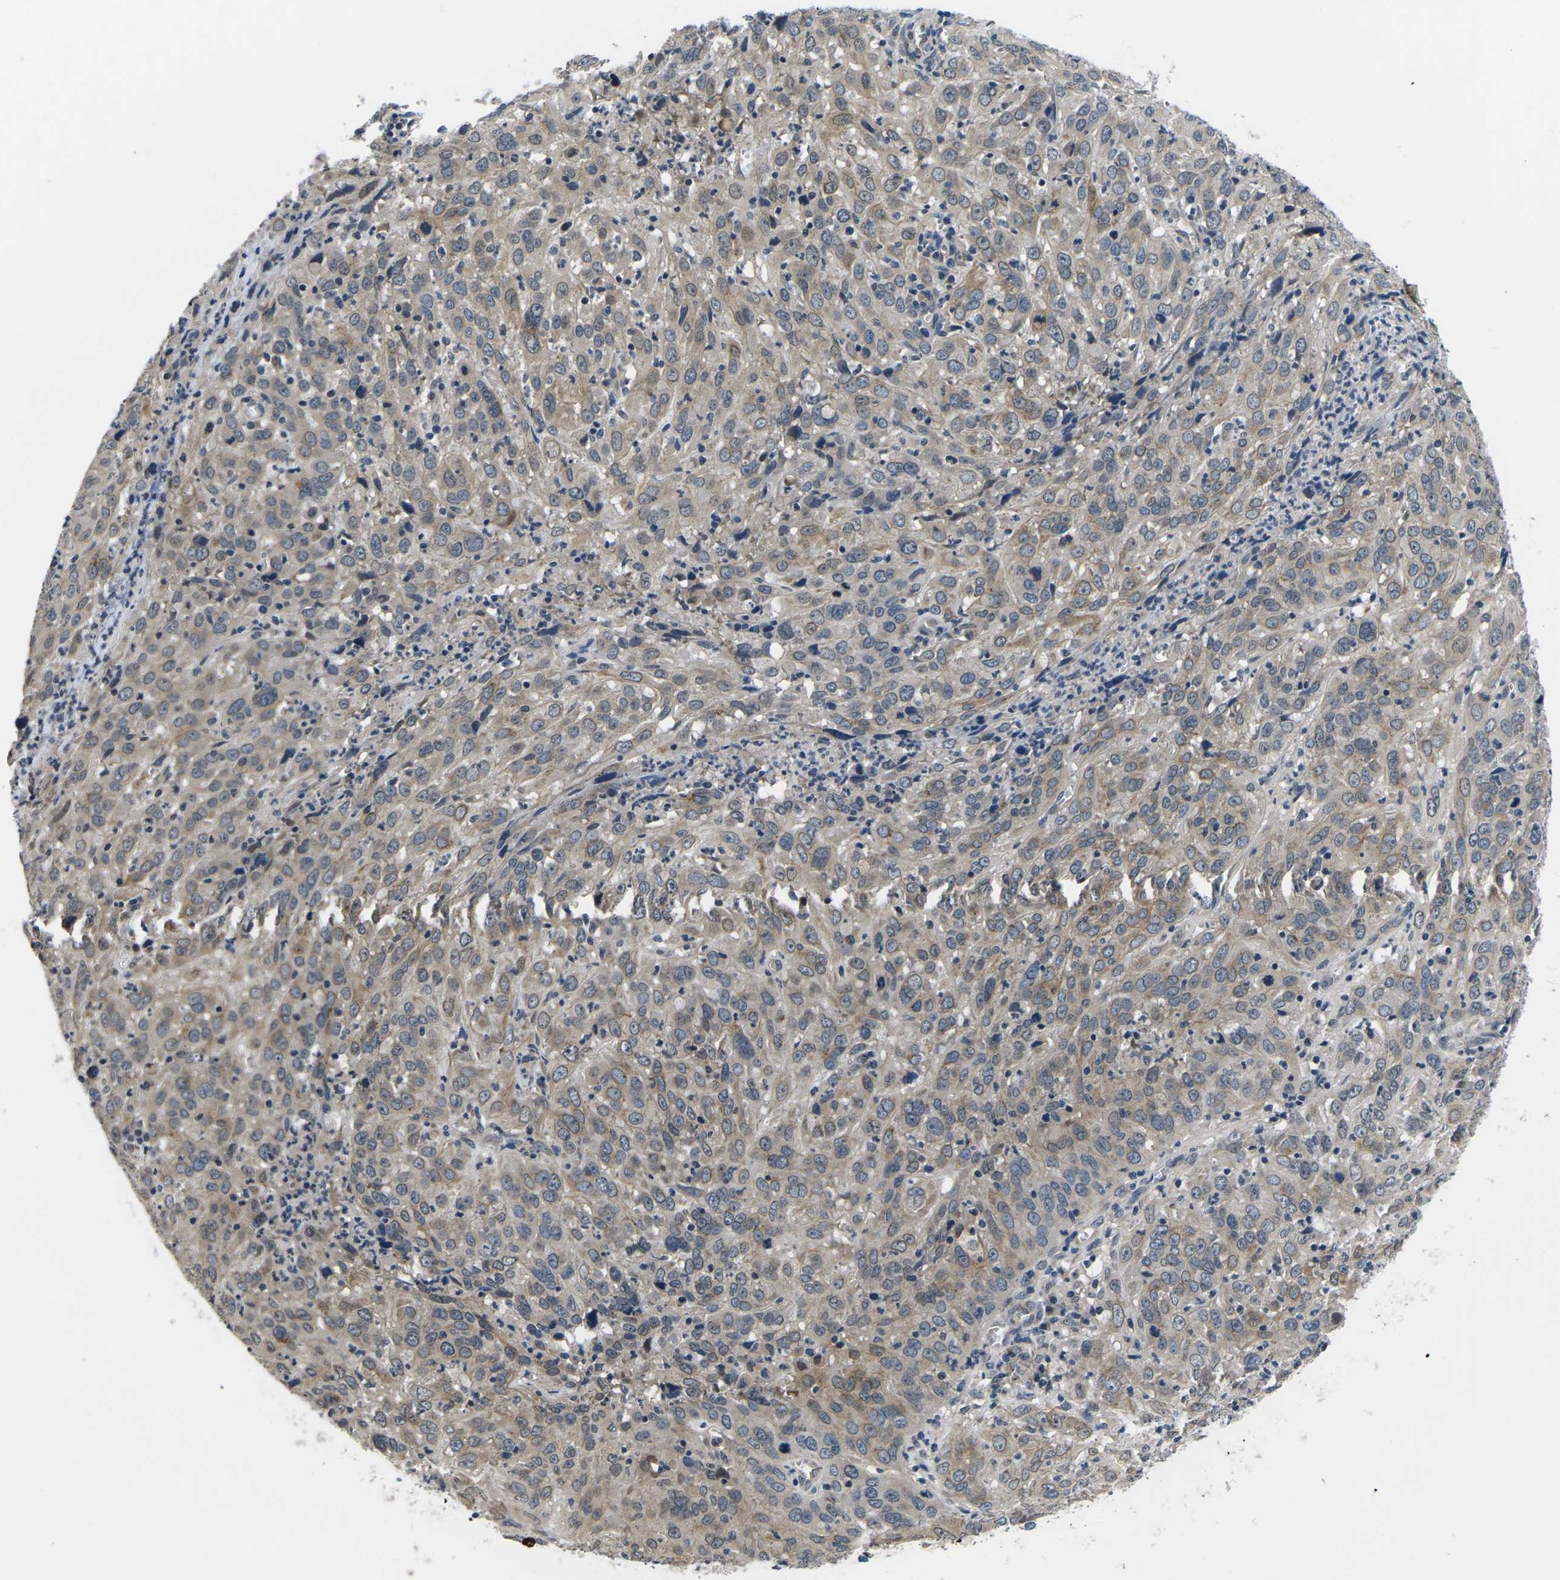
{"staining": {"intensity": "weak", "quantity": ">75%", "location": "cytoplasmic/membranous"}, "tissue": "cervical cancer", "cell_type": "Tumor cells", "image_type": "cancer", "snomed": [{"axis": "morphology", "description": "Squamous cell carcinoma, NOS"}, {"axis": "topography", "description": "Cervix"}], "caption": "Protein expression analysis of human cervical cancer (squamous cell carcinoma) reveals weak cytoplasmic/membranous staining in about >75% of tumor cells.", "gene": "SNX10", "patient": {"sex": "female", "age": 32}}